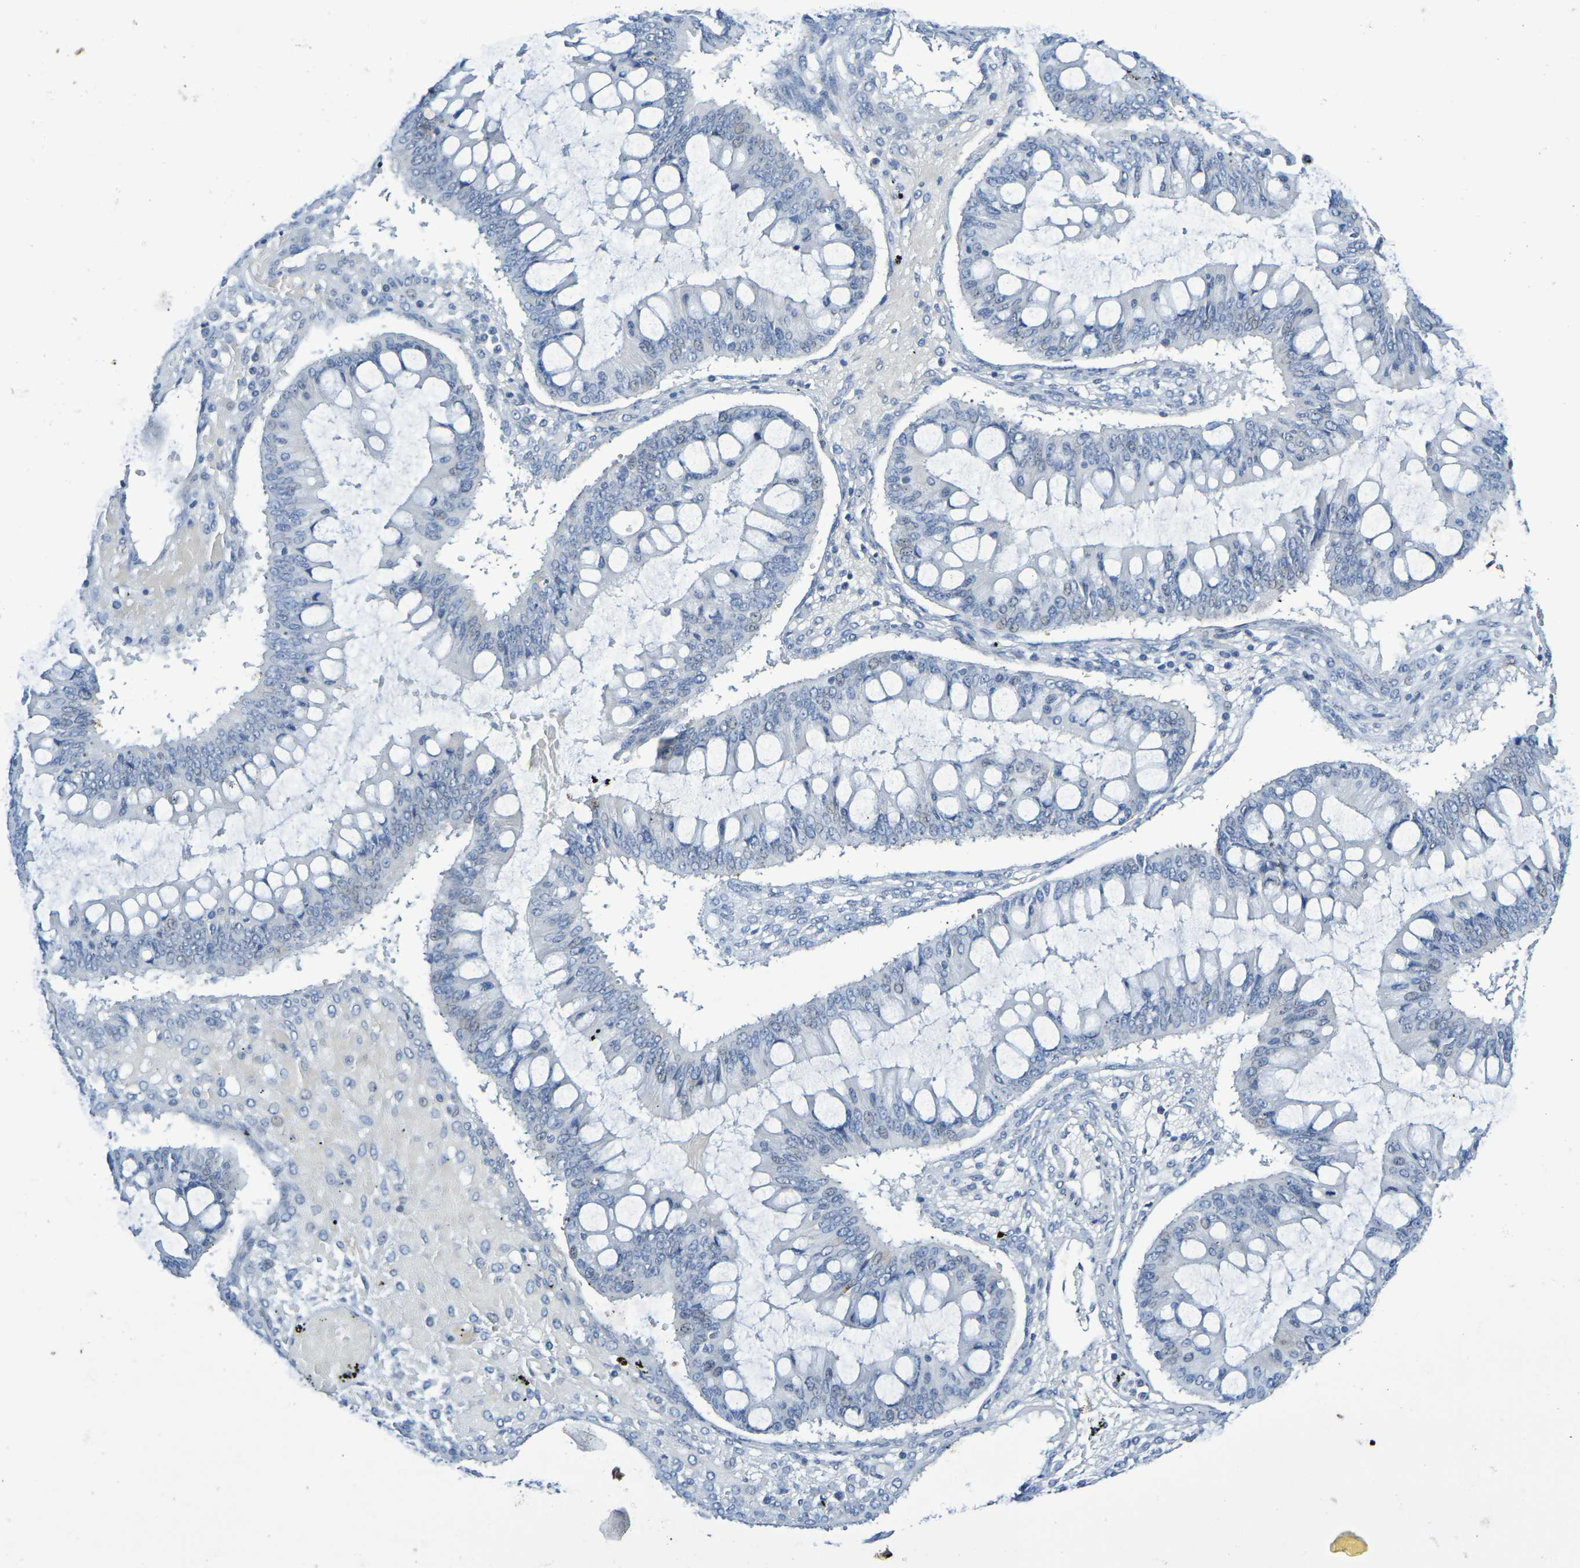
{"staining": {"intensity": "negative", "quantity": "none", "location": "none"}, "tissue": "ovarian cancer", "cell_type": "Tumor cells", "image_type": "cancer", "snomed": [{"axis": "morphology", "description": "Cystadenocarcinoma, mucinous, NOS"}, {"axis": "topography", "description": "Ovary"}], "caption": "This photomicrograph is of mucinous cystadenocarcinoma (ovarian) stained with immunohistochemistry (IHC) to label a protein in brown with the nuclei are counter-stained blue. There is no positivity in tumor cells.", "gene": "CHRNB1", "patient": {"sex": "female", "age": 73}}